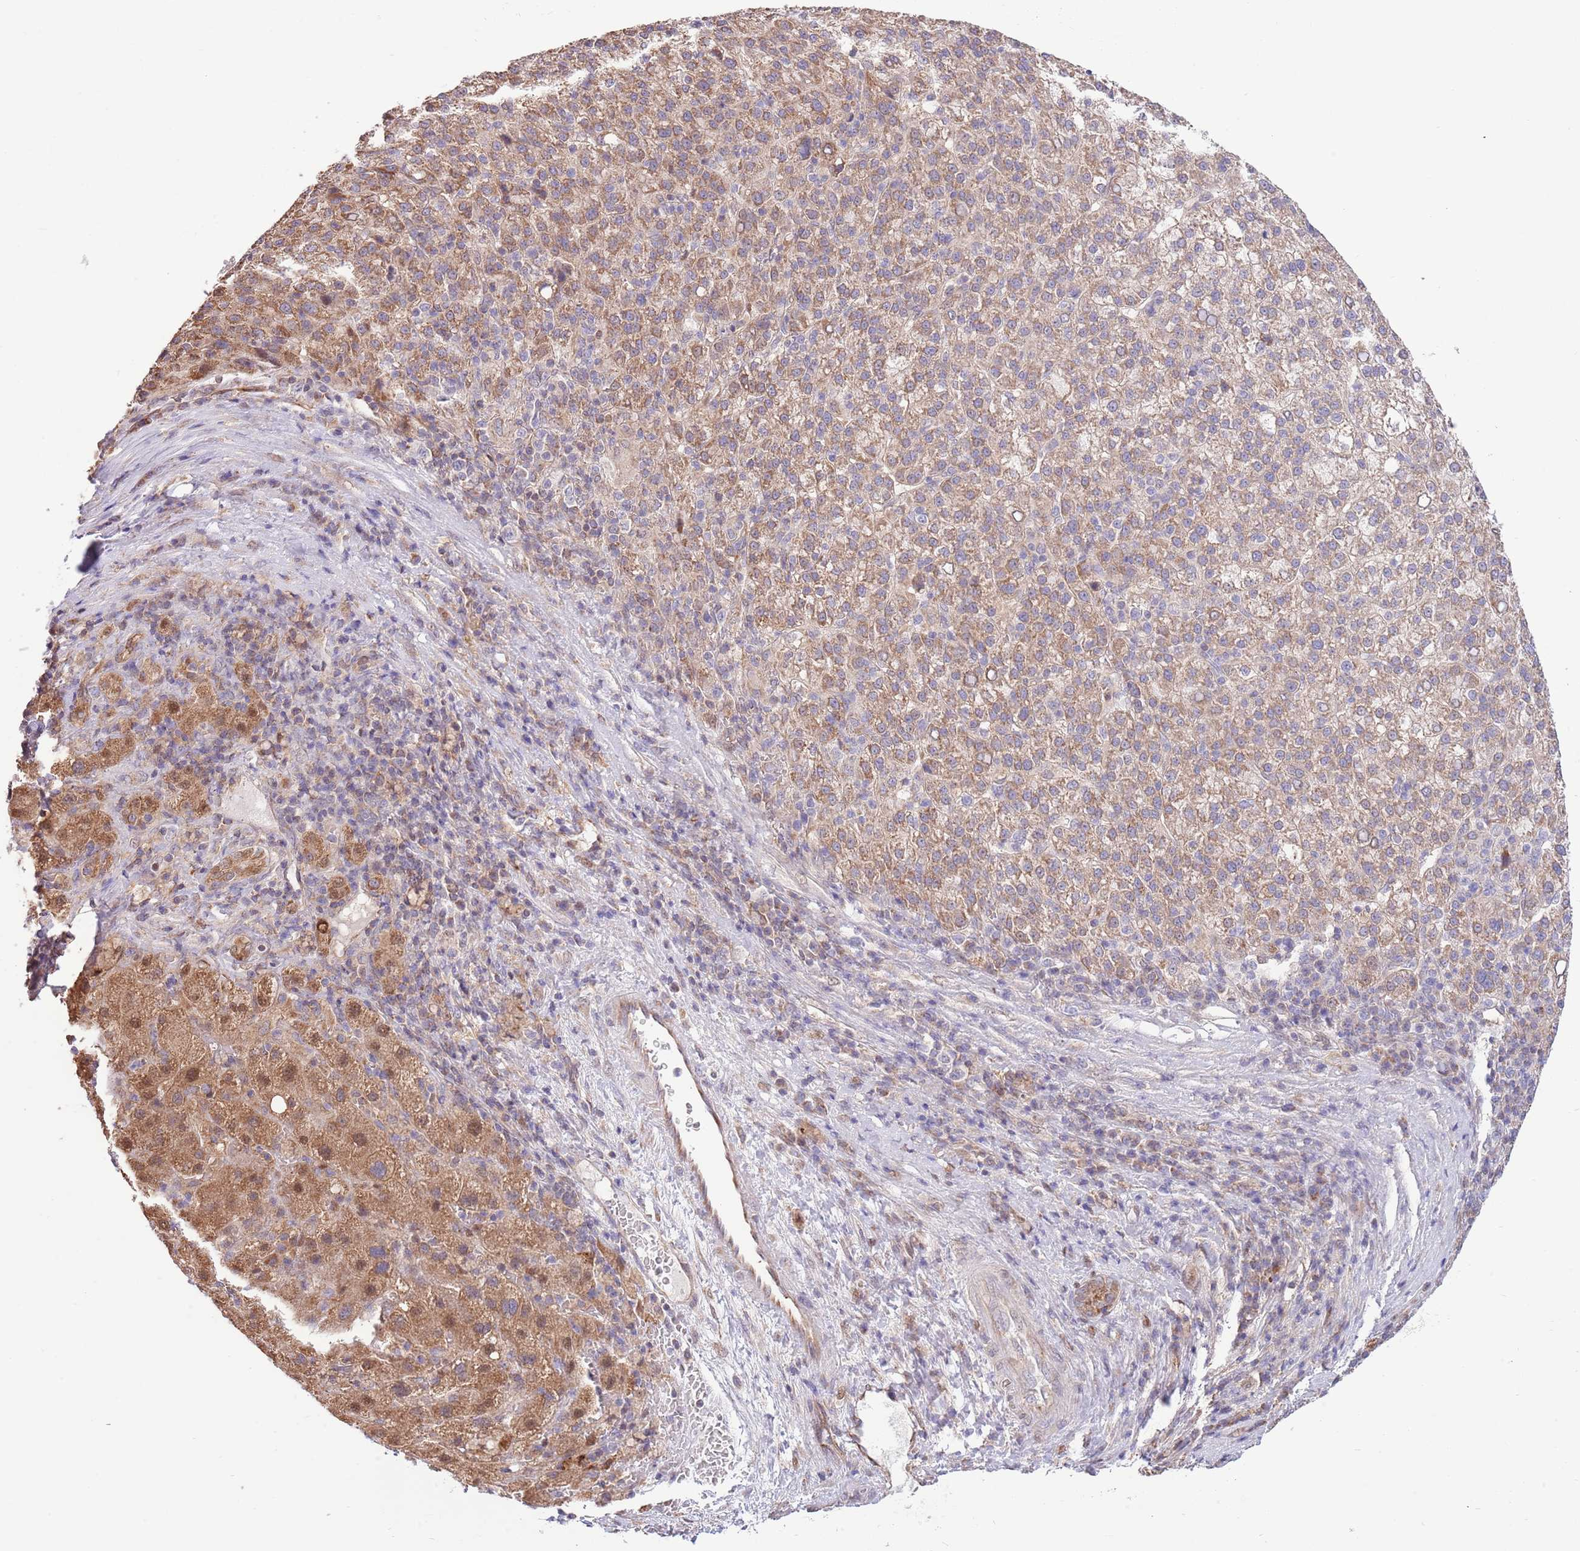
{"staining": {"intensity": "moderate", "quantity": "25%-75%", "location": "cytoplasmic/membranous"}, "tissue": "liver cancer", "cell_type": "Tumor cells", "image_type": "cancer", "snomed": [{"axis": "morphology", "description": "Carcinoma, Hepatocellular, NOS"}, {"axis": "topography", "description": "Liver"}], "caption": "Protein staining by IHC displays moderate cytoplasmic/membranous staining in about 25%-75% of tumor cells in liver cancer.", "gene": "ARL2BP", "patient": {"sex": "female", "age": 58}}